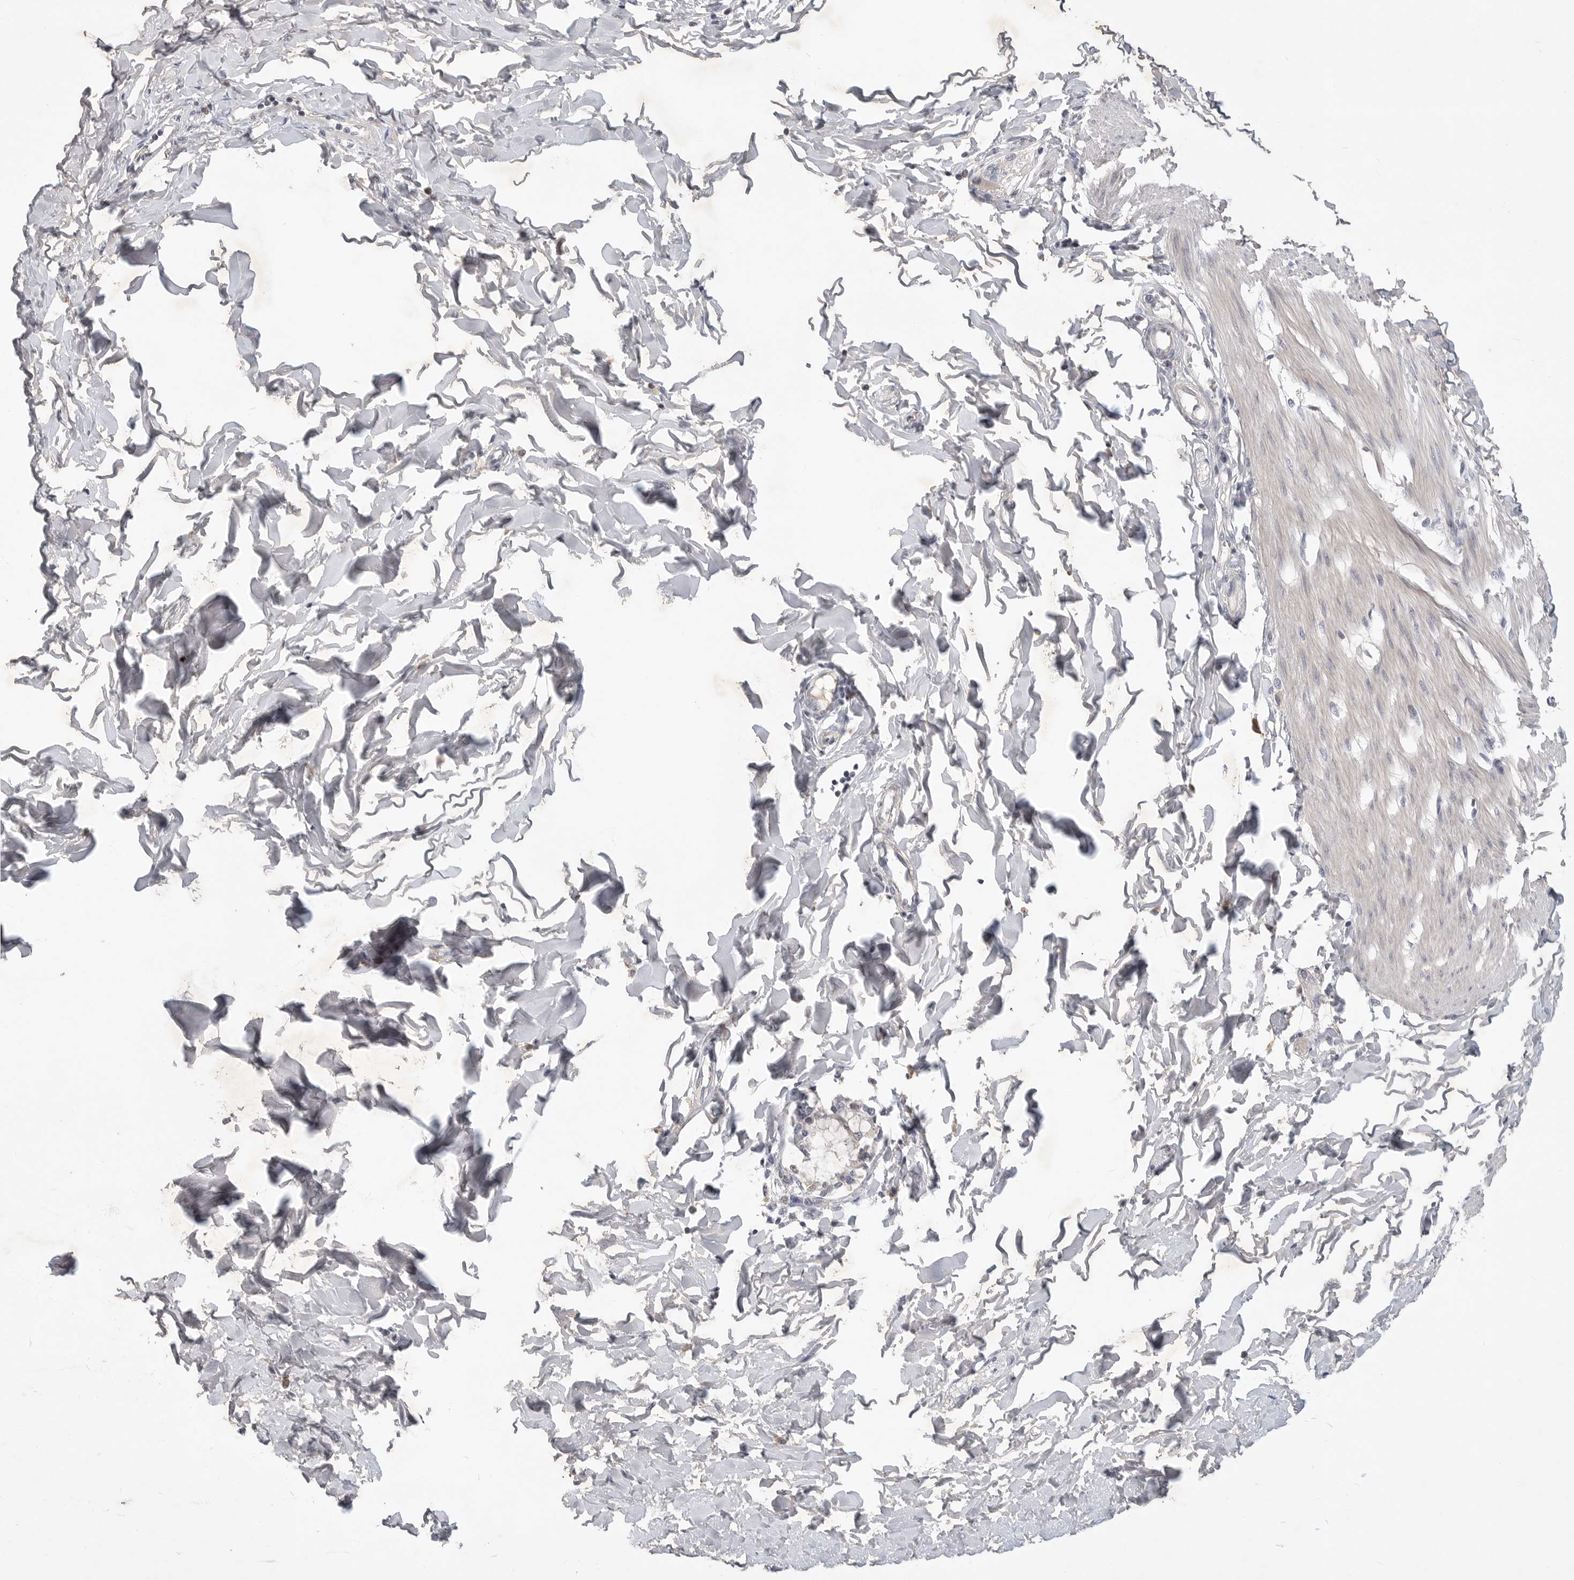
{"staining": {"intensity": "negative", "quantity": "none", "location": "none"}, "tissue": "smooth muscle", "cell_type": "Smooth muscle cells", "image_type": "normal", "snomed": [{"axis": "morphology", "description": "Normal tissue, NOS"}, {"axis": "morphology", "description": "Adenocarcinoma, NOS"}, {"axis": "topography", "description": "Smooth muscle"}, {"axis": "topography", "description": "Colon"}], "caption": "DAB immunohistochemical staining of benign human smooth muscle demonstrates no significant positivity in smooth muscle cells.", "gene": "ITGAD", "patient": {"sex": "male", "age": 14}}